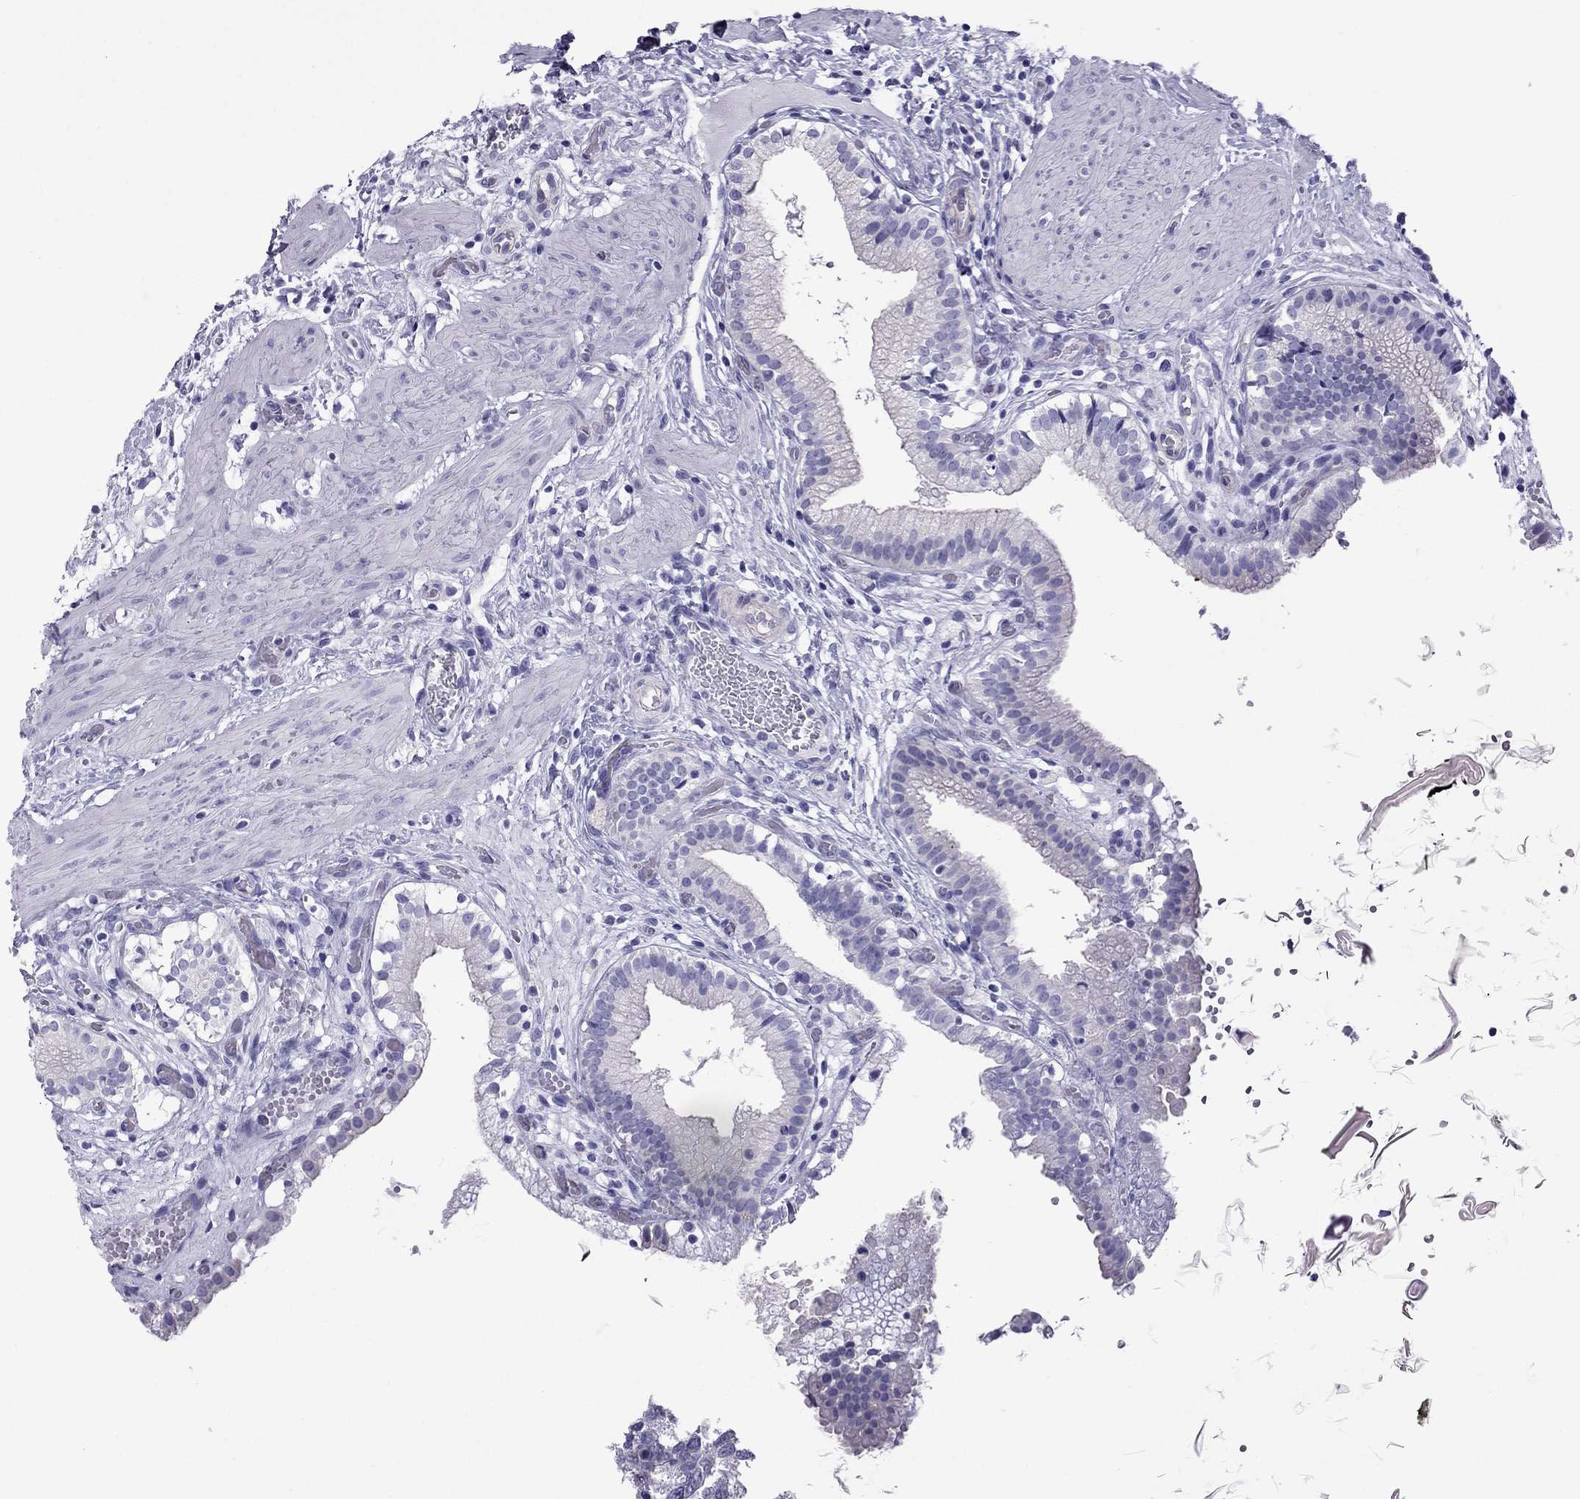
{"staining": {"intensity": "negative", "quantity": "none", "location": "none"}, "tissue": "gallbladder", "cell_type": "Glandular cells", "image_type": "normal", "snomed": [{"axis": "morphology", "description": "Normal tissue, NOS"}, {"axis": "topography", "description": "Gallbladder"}], "caption": "This is an IHC image of unremarkable human gallbladder. There is no staining in glandular cells.", "gene": "MYL11", "patient": {"sex": "female", "age": 24}}